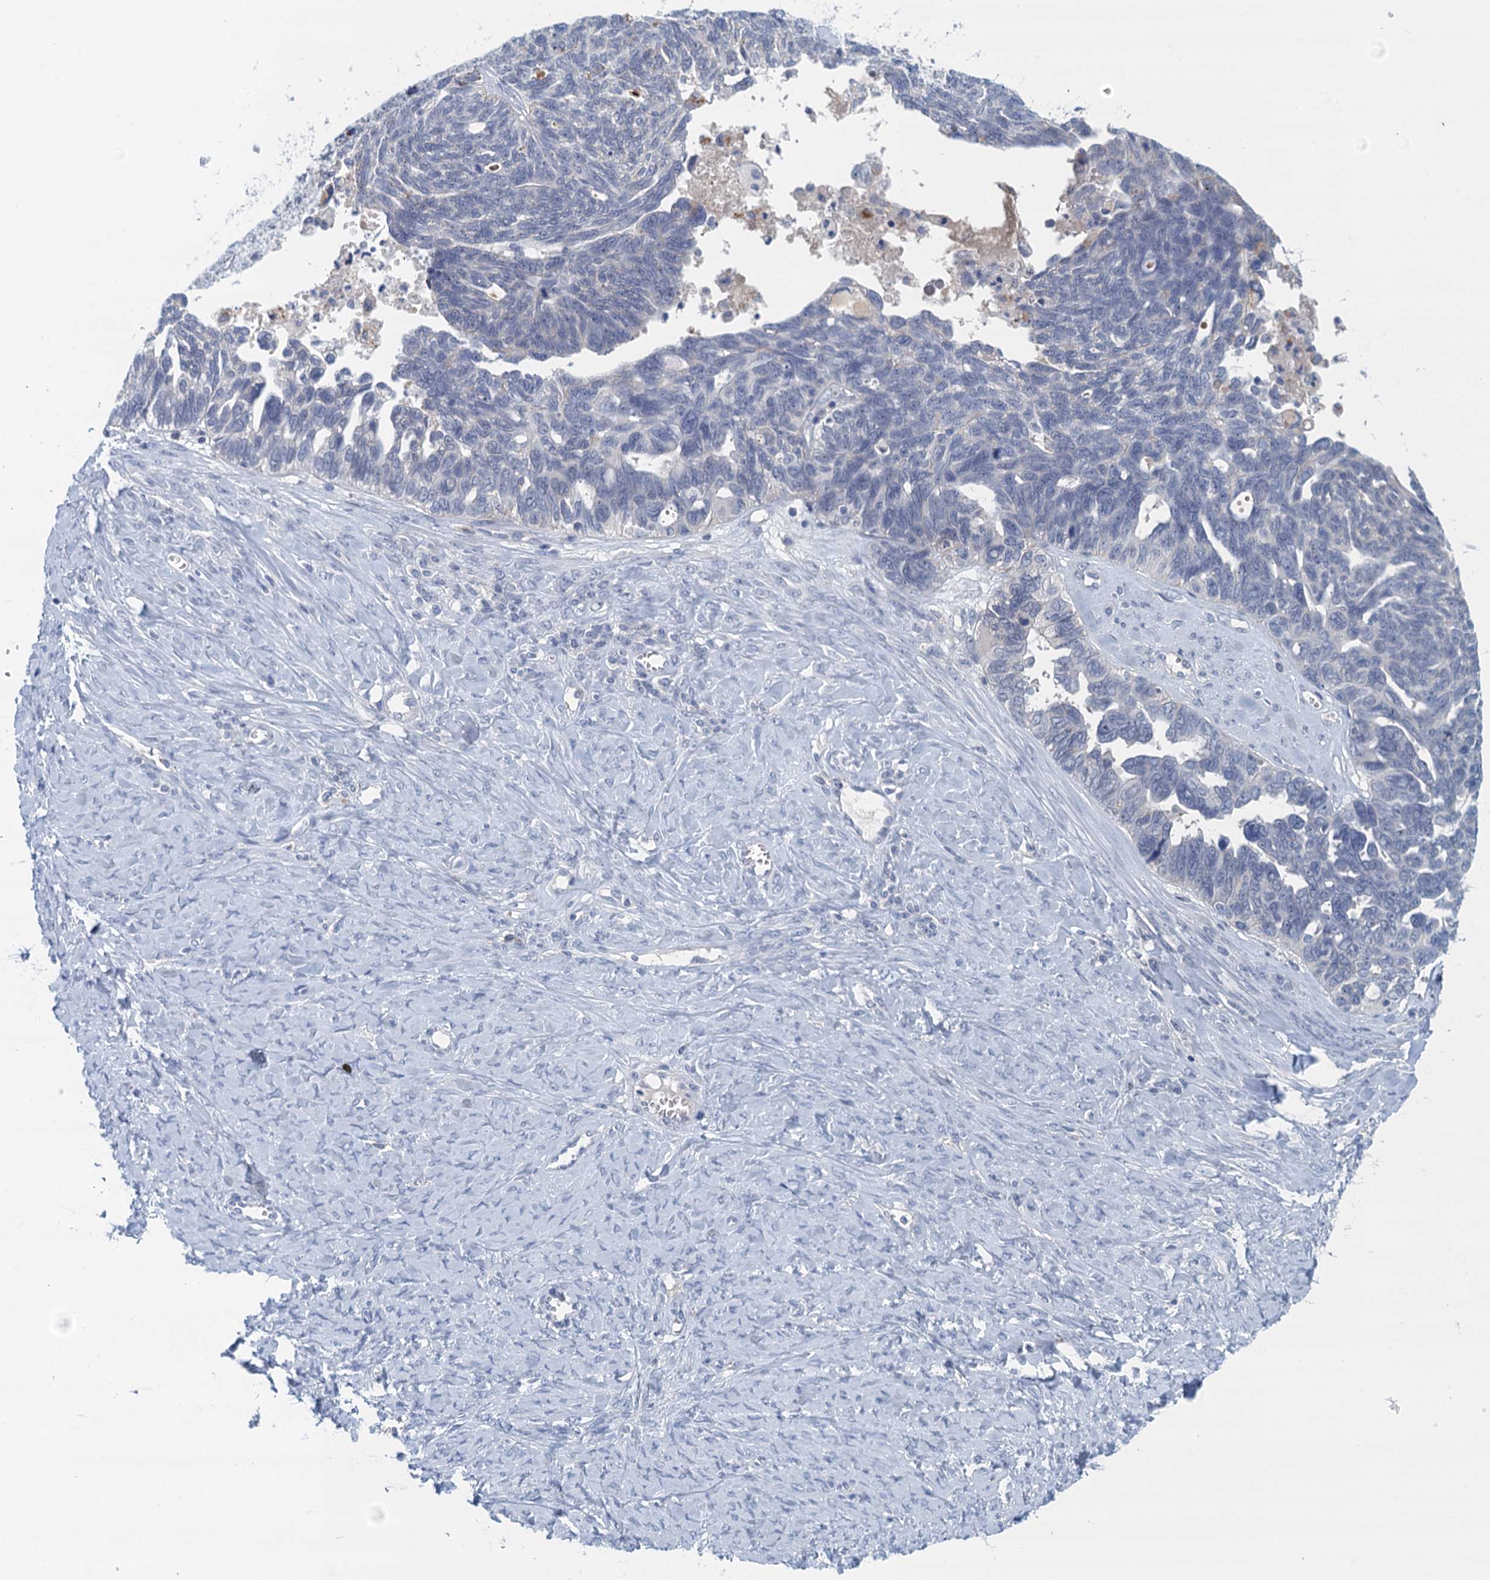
{"staining": {"intensity": "negative", "quantity": "none", "location": "none"}, "tissue": "ovarian cancer", "cell_type": "Tumor cells", "image_type": "cancer", "snomed": [{"axis": "morphology", "description": "Cystadenocarcinoma, serous, NOS"}, {"axis": "topography", "description": "Ovary"}], "caption": "Protein analysis of ovarian cancer shows no significant expression in tumor cells.", "gene": "NUBP2", "patient": {"sex": "female", "age": 79}}